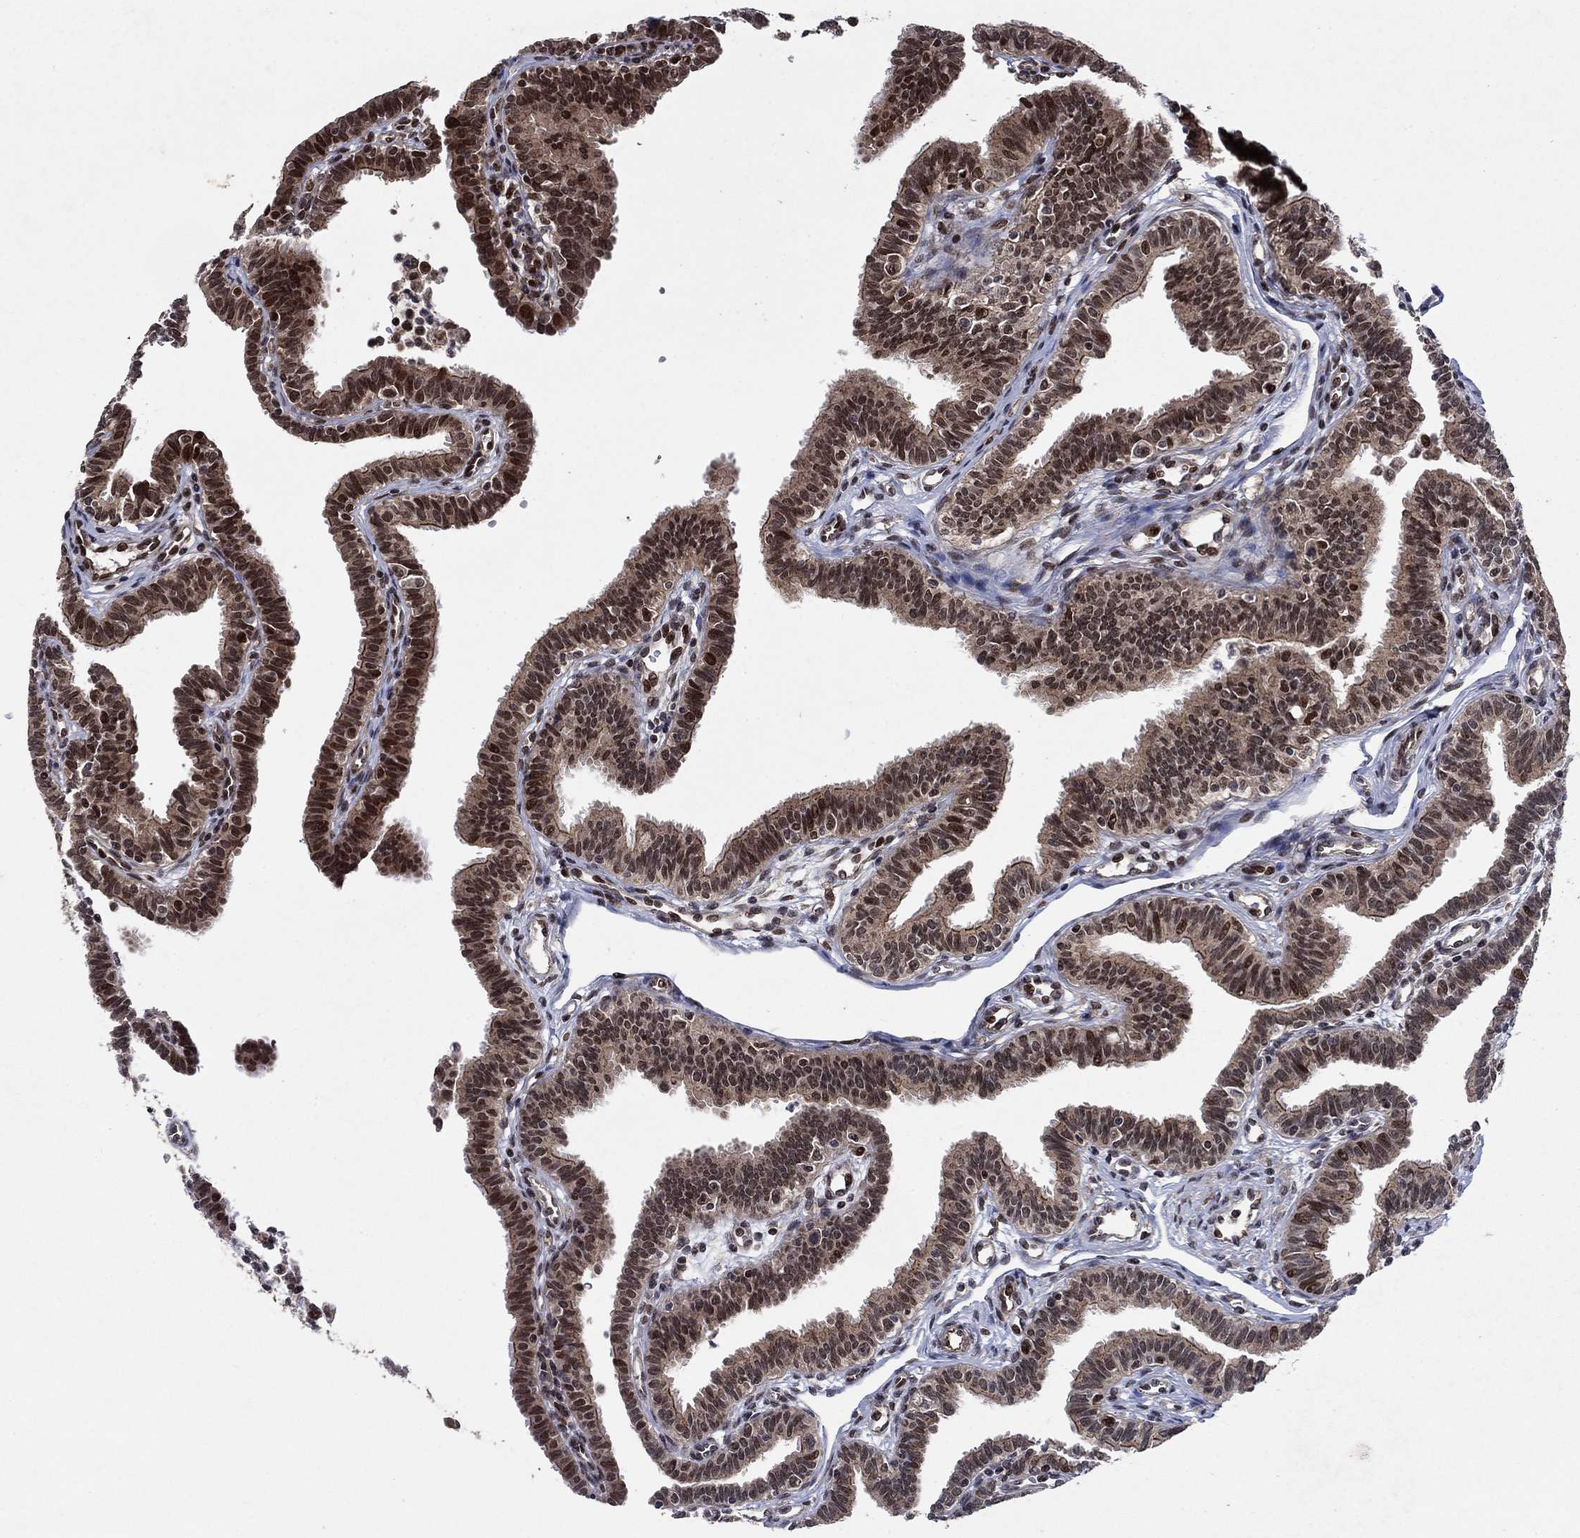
{"staining": {"intensity": "strong", "quantity": "25%-75%", "location": "cytoplasmic/membranous,nuclear"}, "tissue": "fallopian tube", "cell_type": "Glandular cells", "image_type": "normal", "snomed": [{"axis": "morphology", "description": "Normal tissue, NOS"}, {"axis": "topography", "description": "Fallopian tube"}], "caption": "Benign fallopian tube demonstrates strong cytoplasmic/membranous,nuclear staining in approximately 25%-75% of glandular cells, visualized by immunohistochemistry.", "gene": "PRICKLE4", "patient": {"sex": "female", "age": 36}}